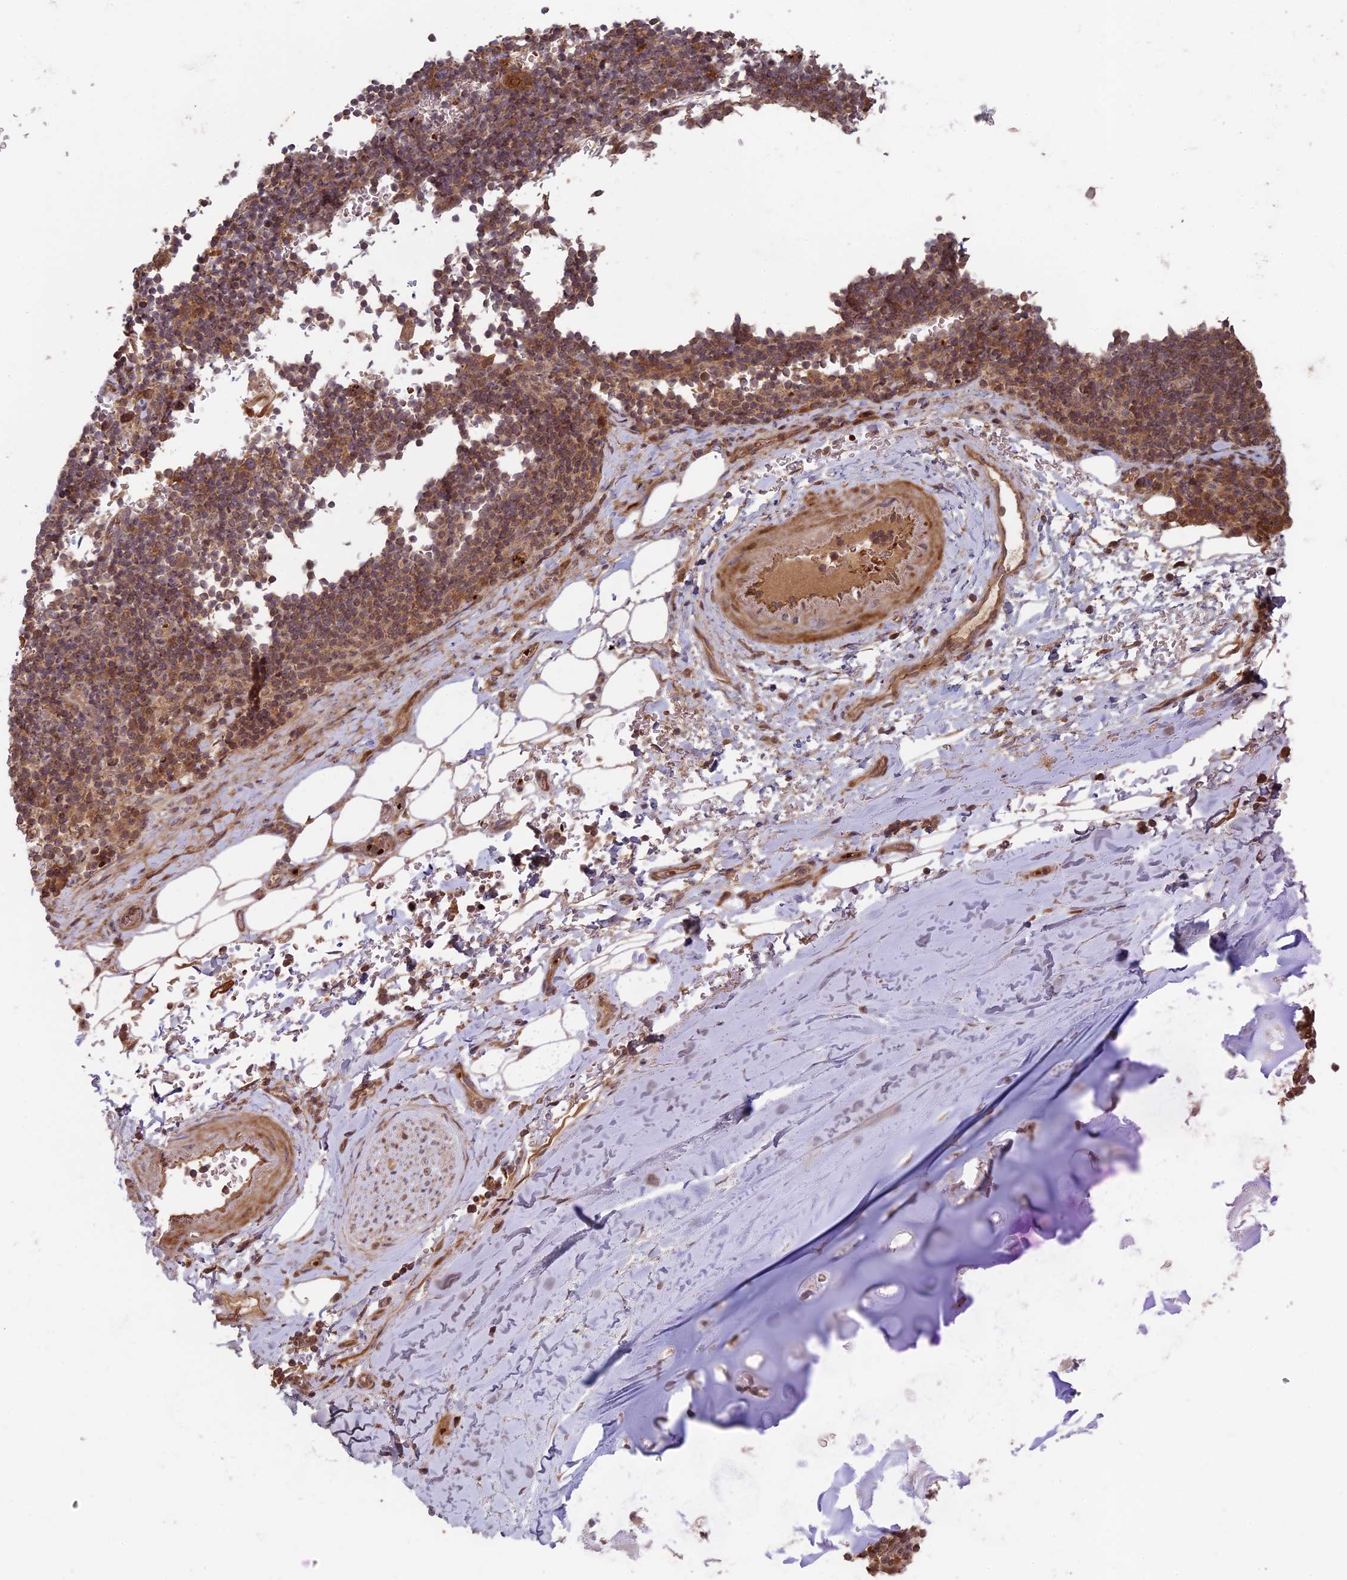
{"staining": {"intensity": "moderate", "quantity": ">75%", "location": "cytoplasmic/membranous"}, "tissue": "adipose tissue", "cell_type": "Adipocytes", "image_type": "normal", "snomed": [{"axis": "morphology", "description": "Normal tissue, NOS"}, {"axis": "topography", "description": "Lymph node"}, {"axis": "topography", "description": "Cartilage tissue"}, {"axis": "topography", "description": "Bronchus"}], "caption": "A histopathology image of human adipose tissue stained for a protein reveals moderate cytoplasmic/membranous brown staining in adipocytes. The protein of interest is shown in brown color, while the nuclei are stained blue.", "gene": "RCCD1", "patient": {"sex": "male", "age": 63}}